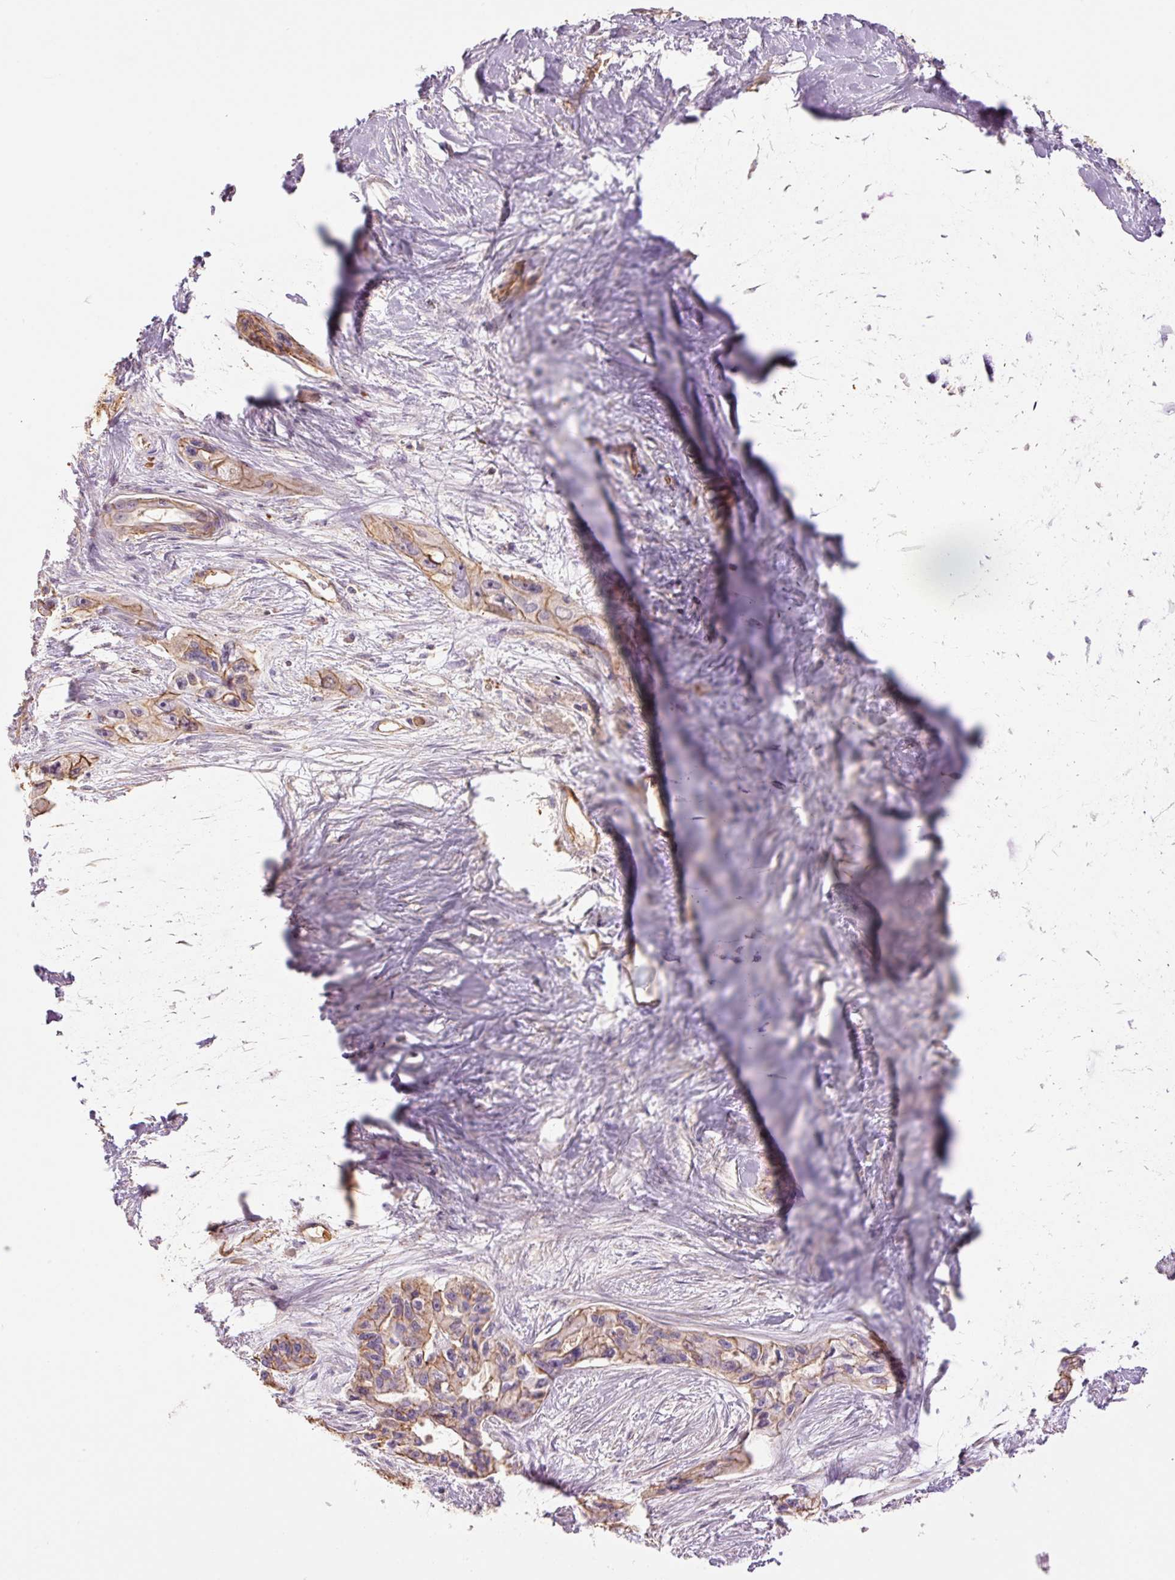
{"staining": {"intensity": "moderate", "quantity": "25%-75%", "location": "cytoplasmic/membranous"}, "tissue": "pancreatic cancer", "cell_type": "Tumor cells", "image_type": "cancer", "snomed": [{"axis": "morphology", "description": "Adenocarcinoma, NOS"}, {"axis": "topography", "description": "Pancreas"}], "caption": "This is an image of immunohistochemistry (IHC) staining of pancreatic cancer, which shows moderate positivity in the cytoplasmic/membranous of tumor cells.", "gene": "PPP1R1B", "patient": {"sex": "female", "age": 50}}